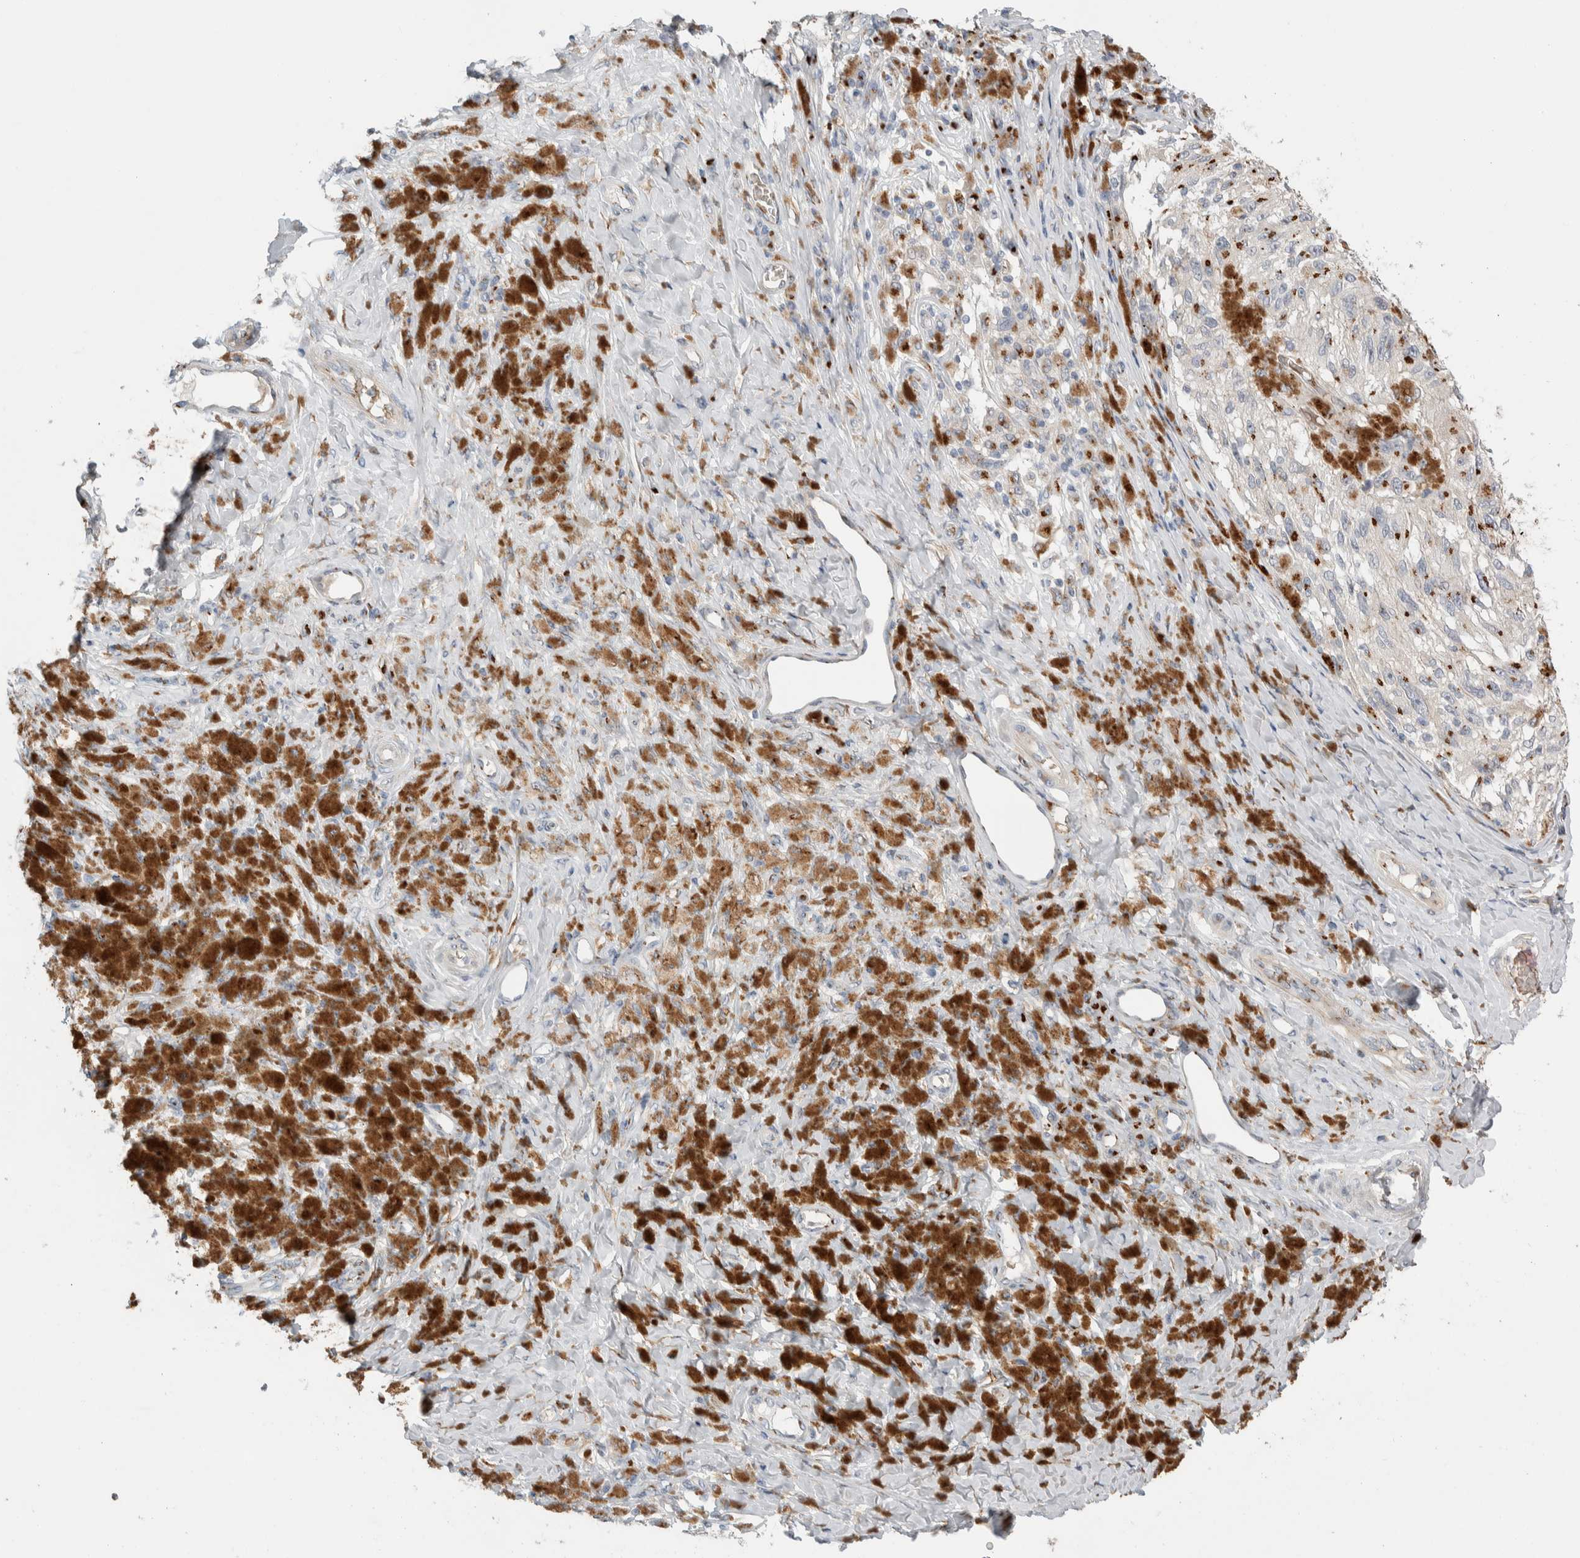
{"staining": {"intensity": "moderate", "quantity": ">75%", "location": "cytoplasmic/membranous"}, "tissue": "melanoma", "cell_type": "Tumor cells", "image_type": "cancer", "snomed": [{"axis": "morphology", "description": "Malignant melanoma, NOS"}, {"axis": "topography", "description": "Skin"}], "caption": "IHC of melanoma shows medium levels of moderate cytoplasmic/membranous expression in approximately >75% of tumor cells.", "gene": "SLC38A10", "patient": {"sex": "female", "age": 73}}